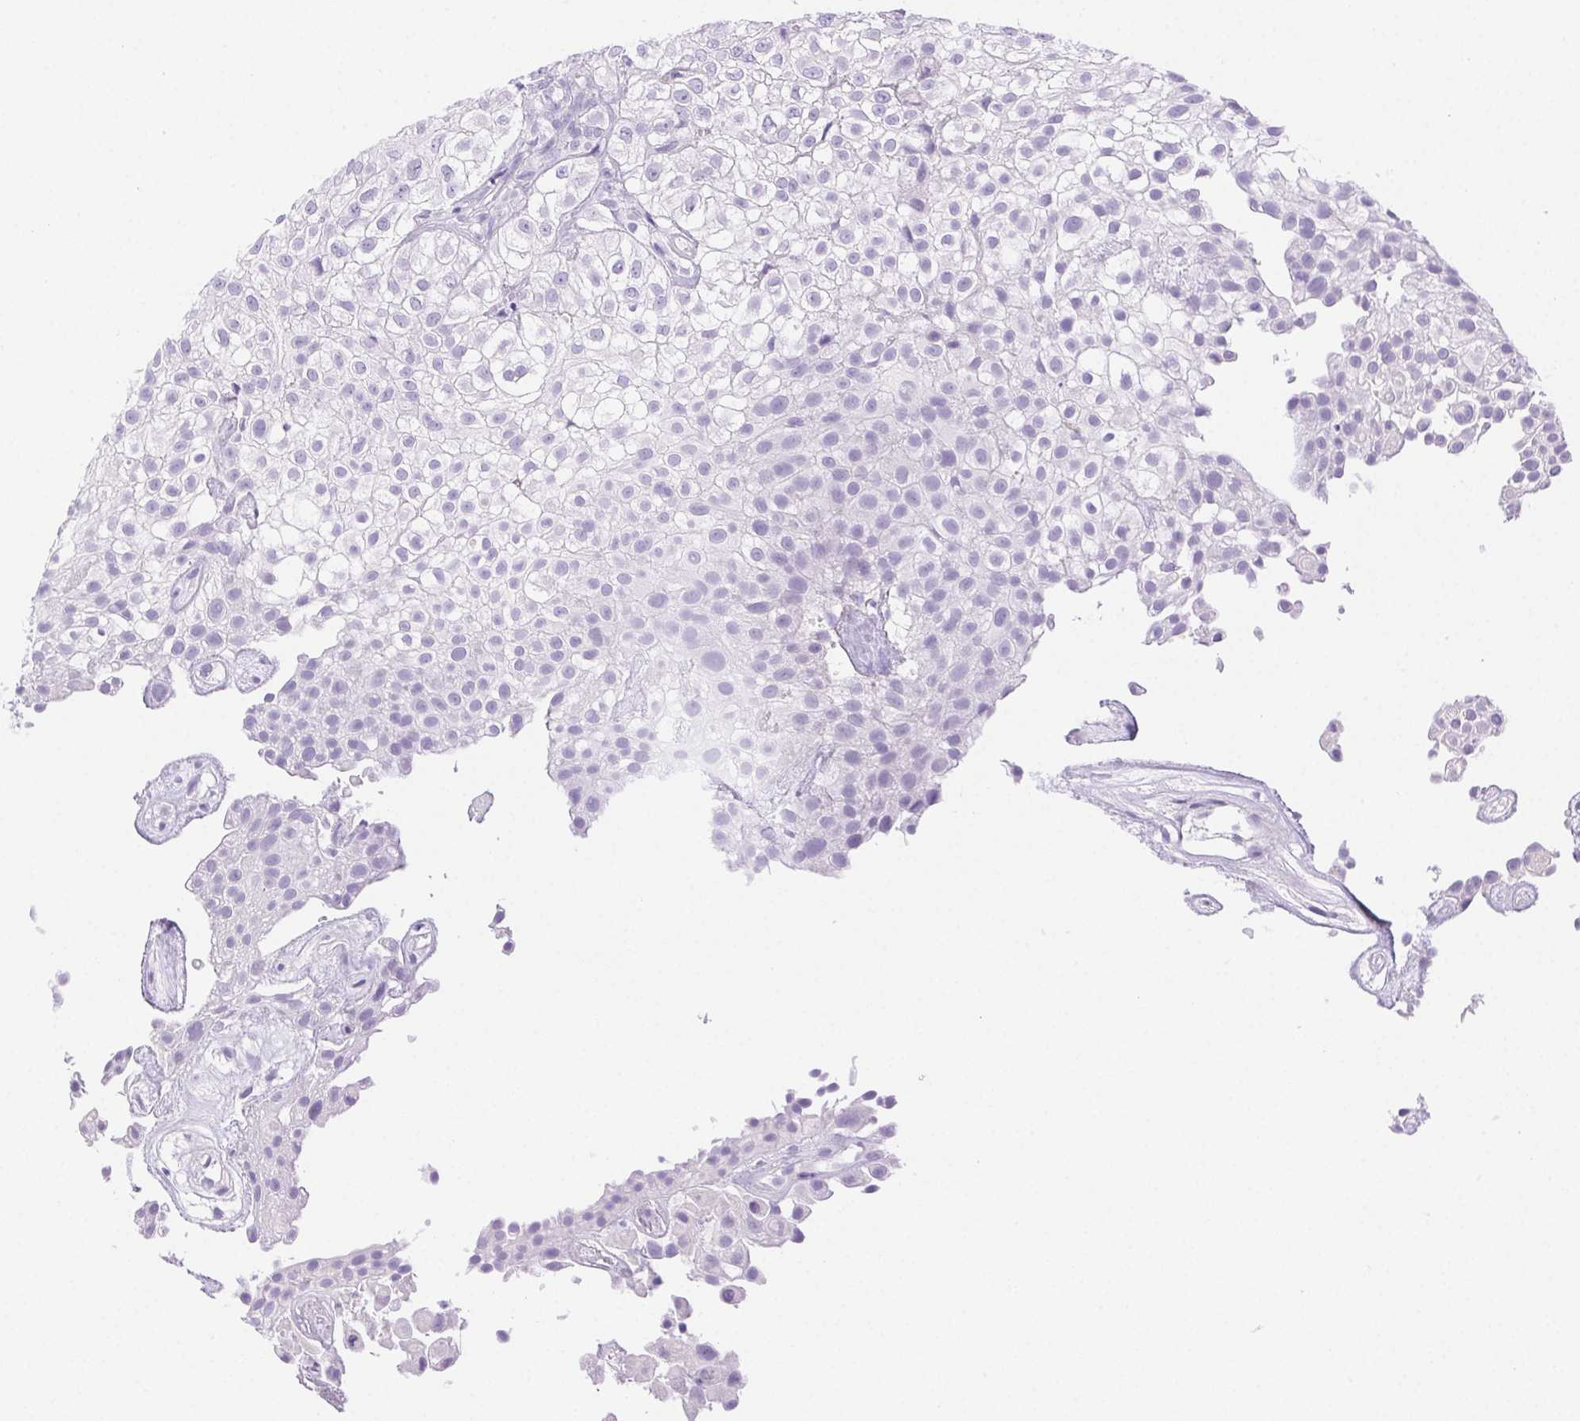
{"staining": {"intensity": "negative", "quantity": "none", "location": "none"}, "tissue": "urothelial cancer", "cell_type": "Tumor cells", "image_type": "cancer", "snomed": [{"axis": "morphology", "description": "Urothelial carcinoma, High grade"}, {"axis": "topography", "description": "Urinary bladder"}], "caption": "IHC histopathology image of neoplastic tissue: urothelial carcinoma (high-grade) stained with DAB (3,3'-diaminobenzidine) shows no significant protein positivity in tumor cells. The staining is performed using DAB brown chromogen with nuclei counter-stained in using hematoxylin.", "gene": "SPACA4", "patient": {"sex": "male", "age": 56}}